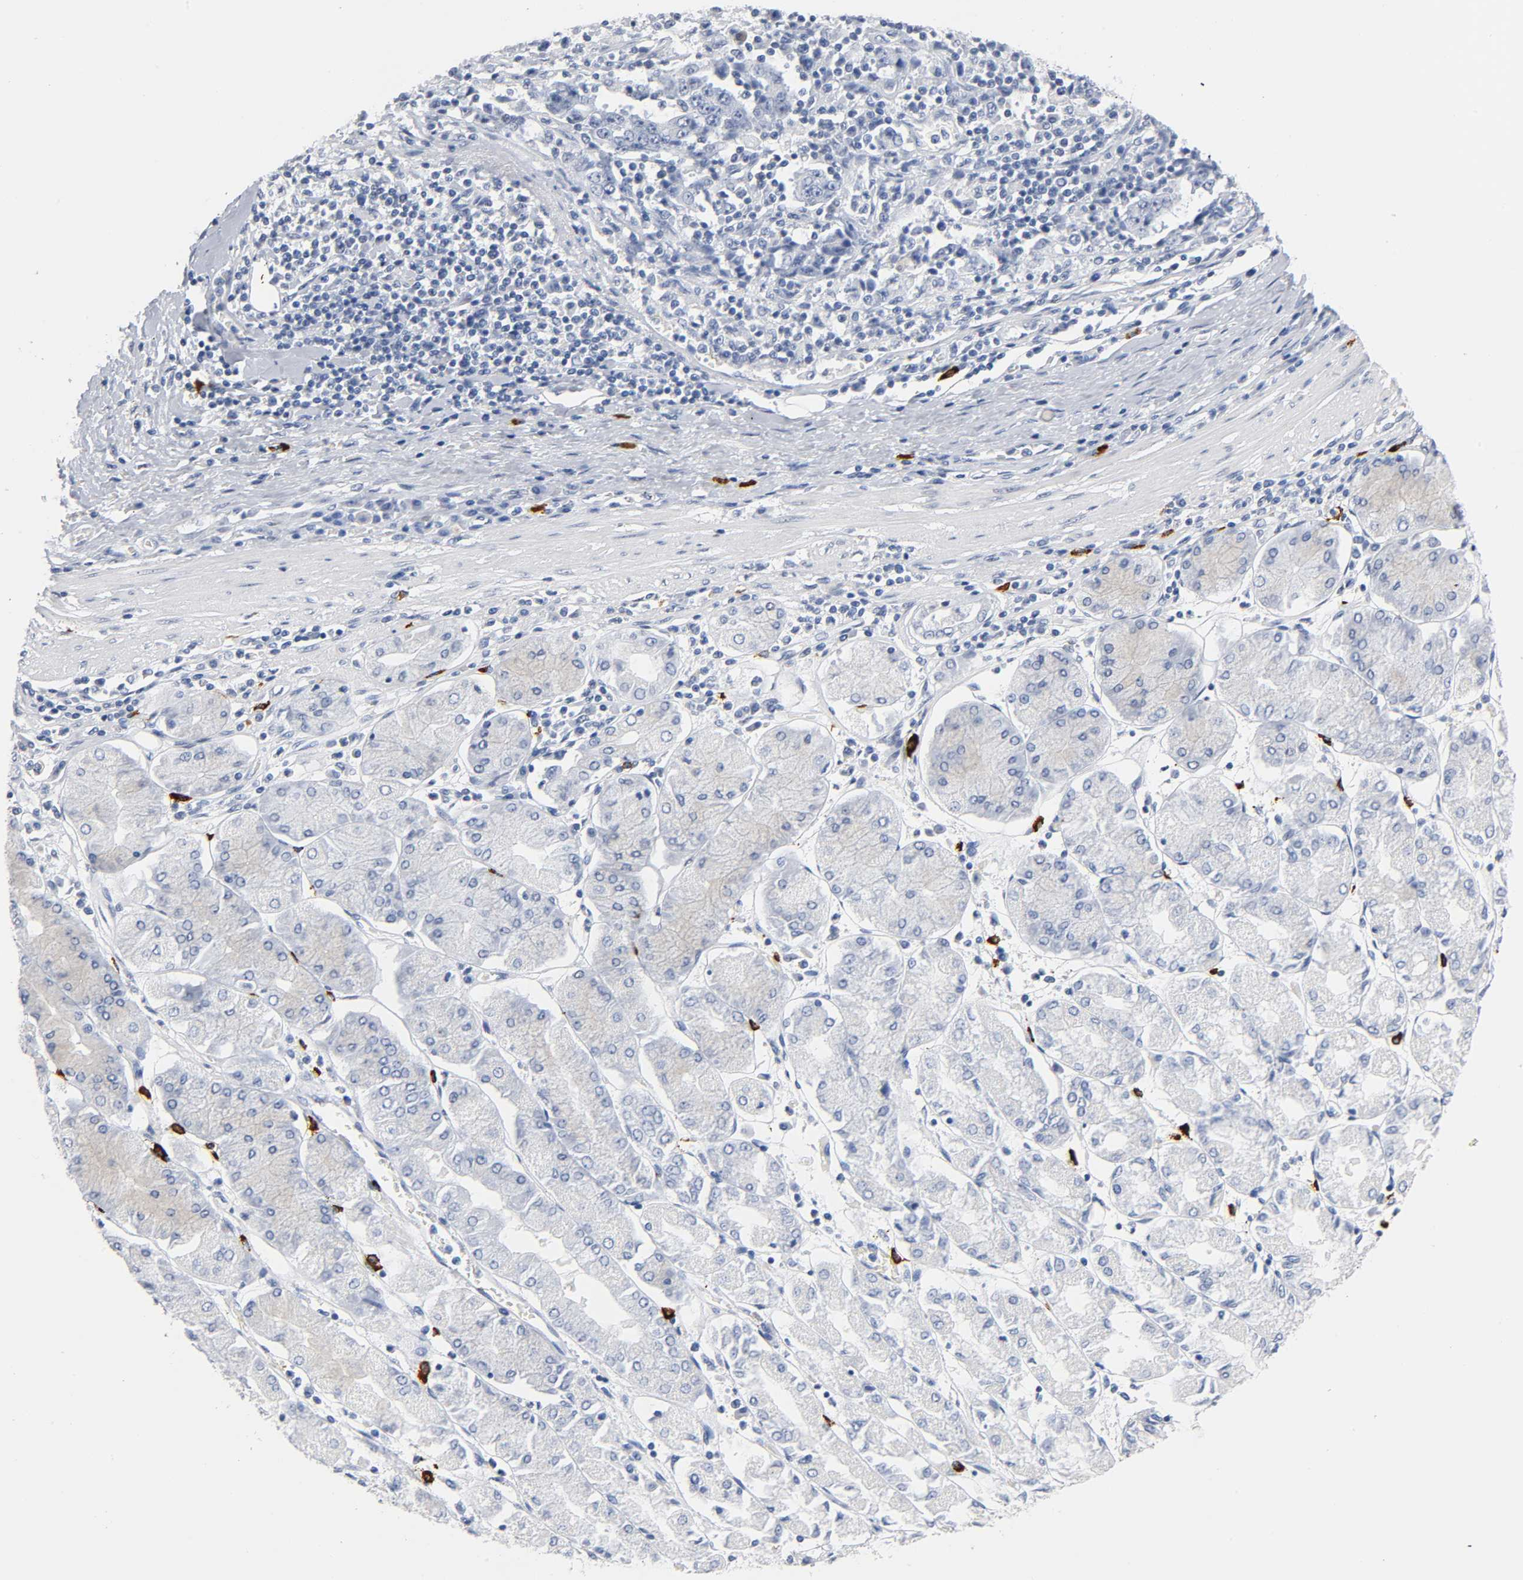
{"staining": {"intensity": "negative", "quantity": "none", "location": "none"}, "tissue": "stomach cancer", "cell_type": "Tumor cells", "image_type": "cancer", "snomed": [{"axis": "morphology", "description": "Normal tissue, NOS"}, {"axis": "morphology", "description": "Adenocarcinoma, NOS"}, {"axis": "topography", "description": "Stomach, upper"}, {"axis": "topography", "description": "Stomach"}], "caption": "Tumor cells are negative for protein expression in human stomach cancer (adenocarcinoma).", "gene": "NAB2", "patient": {"sex": "male", "age": 59}}